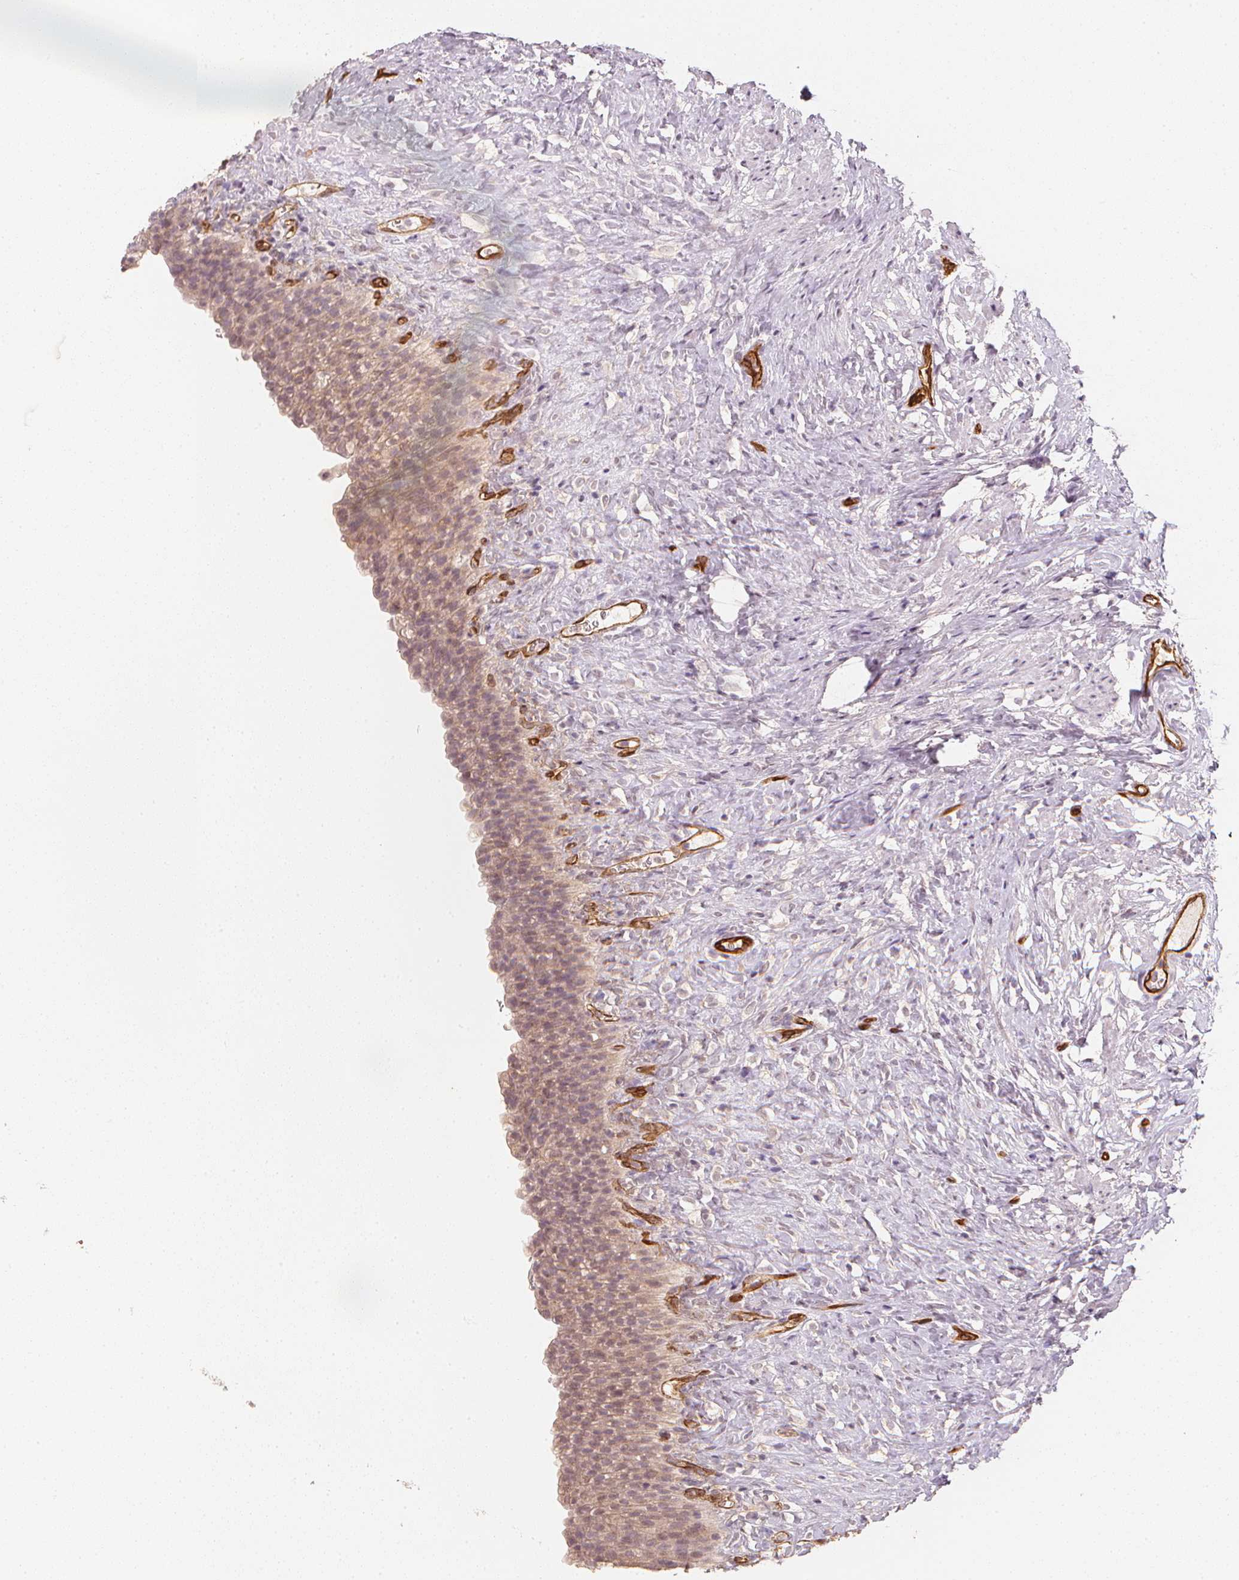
{"staining": {"intensity": "moderate", "quantity": "25%-75%", "location": "cytoplasmic/membranous"}, "tissue": "urinary bladder", "cell_type": "Urothelial cells", "image_type": "normal", "snomed": [{"axis": "morphology", "description": "Normal tissue, NOS"}, {"axis": "topography", "description": "Urinary bladder"}, {"axis": "topography", "description": "Prostate"}], "caption": "DAB (3,3'-diaminobenzidine) immunohistochemical staining of normal urinary bladder shows moderate cytoplasmic/membranous protein positivity in about 25%-75% of urothelial cells.", "gene": "CIB1", "patient": {"sex": "male", "age": 76}}